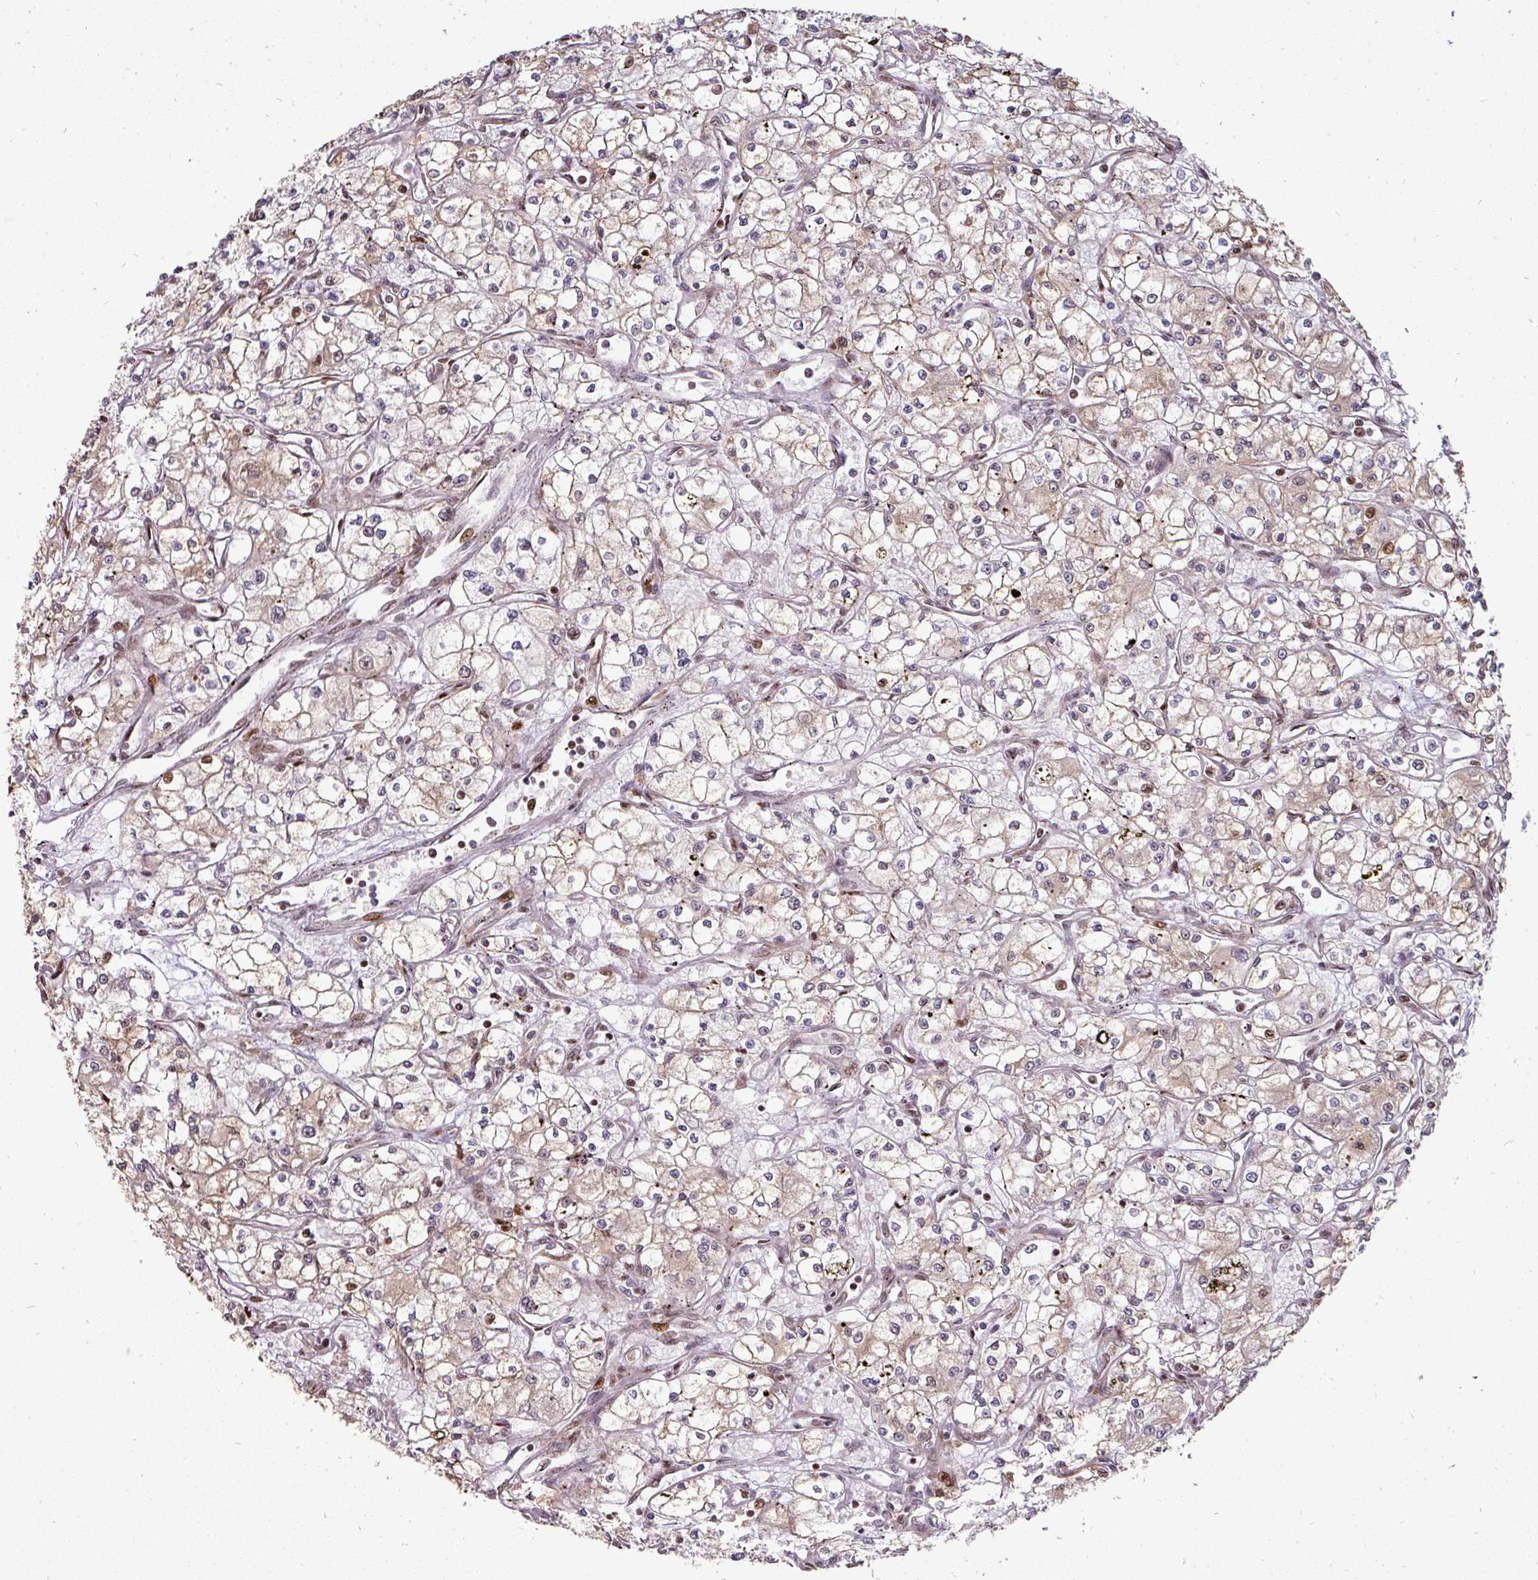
{"staining": {"intensity": "weak", "quantity": "<25%", "location": "cytoplasmic/membranous"}, "tissue": "renal cancer", "cell_type": "Tumor cells", "image_type": "cancer", "snomed": [{"axis": "morphology", "description": "Adenocarcinoma, NOS"}, {"axis": "topography", "description": "Kidney"}], "caption": "The image shows no staining of tumor cells in renal adenocarcinoma.", "gene": "PATZ1", "patient": {"sex": "male", "age": 59}}